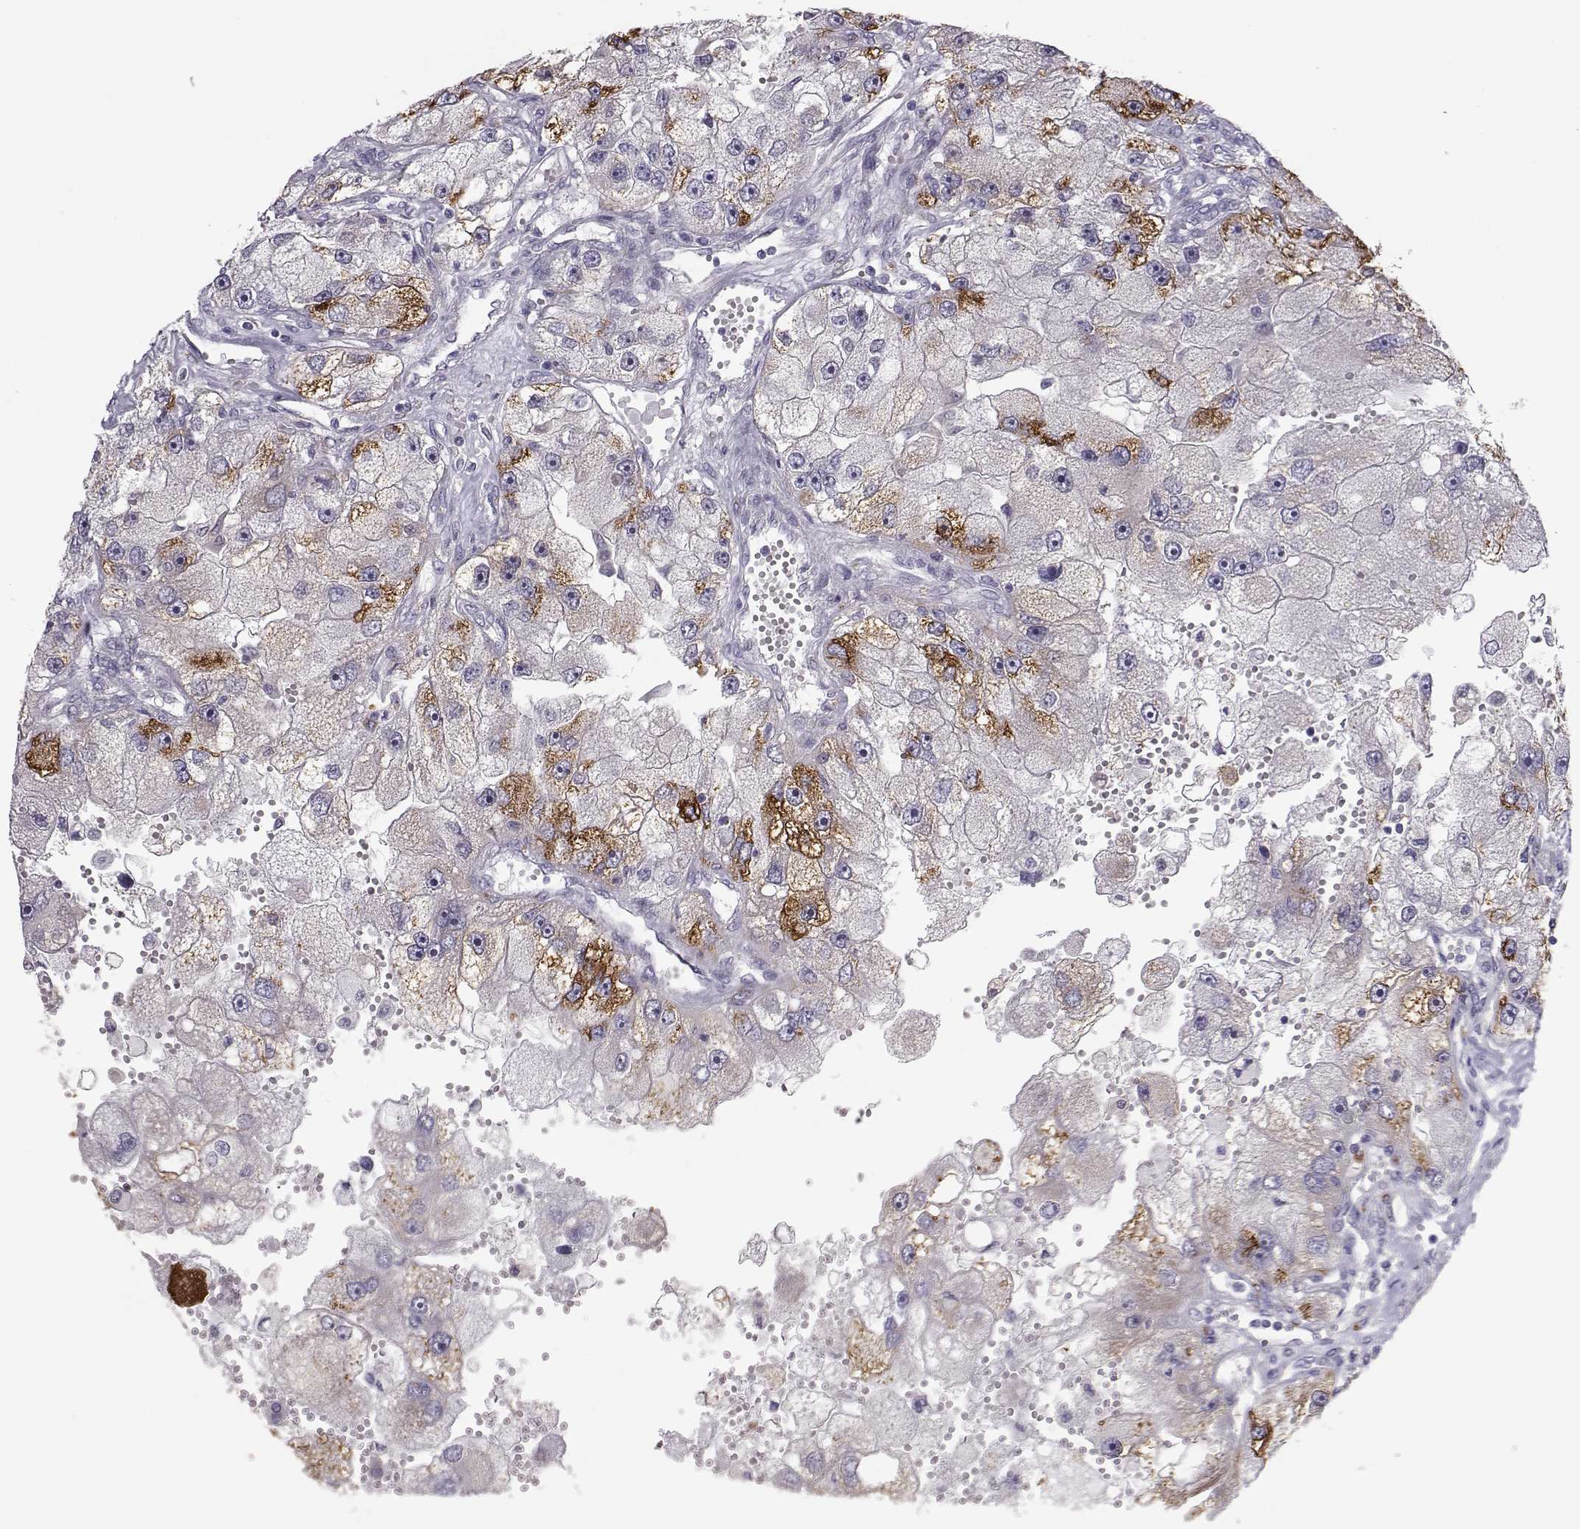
{"staining": {"intensity": "strong", "quantity": "<25%", "location": "cytoplasmic/membranous"}, "tissue": "renal cancer", "cell_type": "Tumor cells", "image_type": "cancer", "snomed": [{"axis": "morphology", "description": "Adenocarcinoma, NOS"}, {"axis": "topography", "description": "Kidney"}], "caption": "Renal cancer stained with a brown dye reveals strong cytoplasmic/membranous positive expression in approximately <25% of tumor cells.", "gene": "NPVF", "patient": {"sex": "male", "age": 63}}